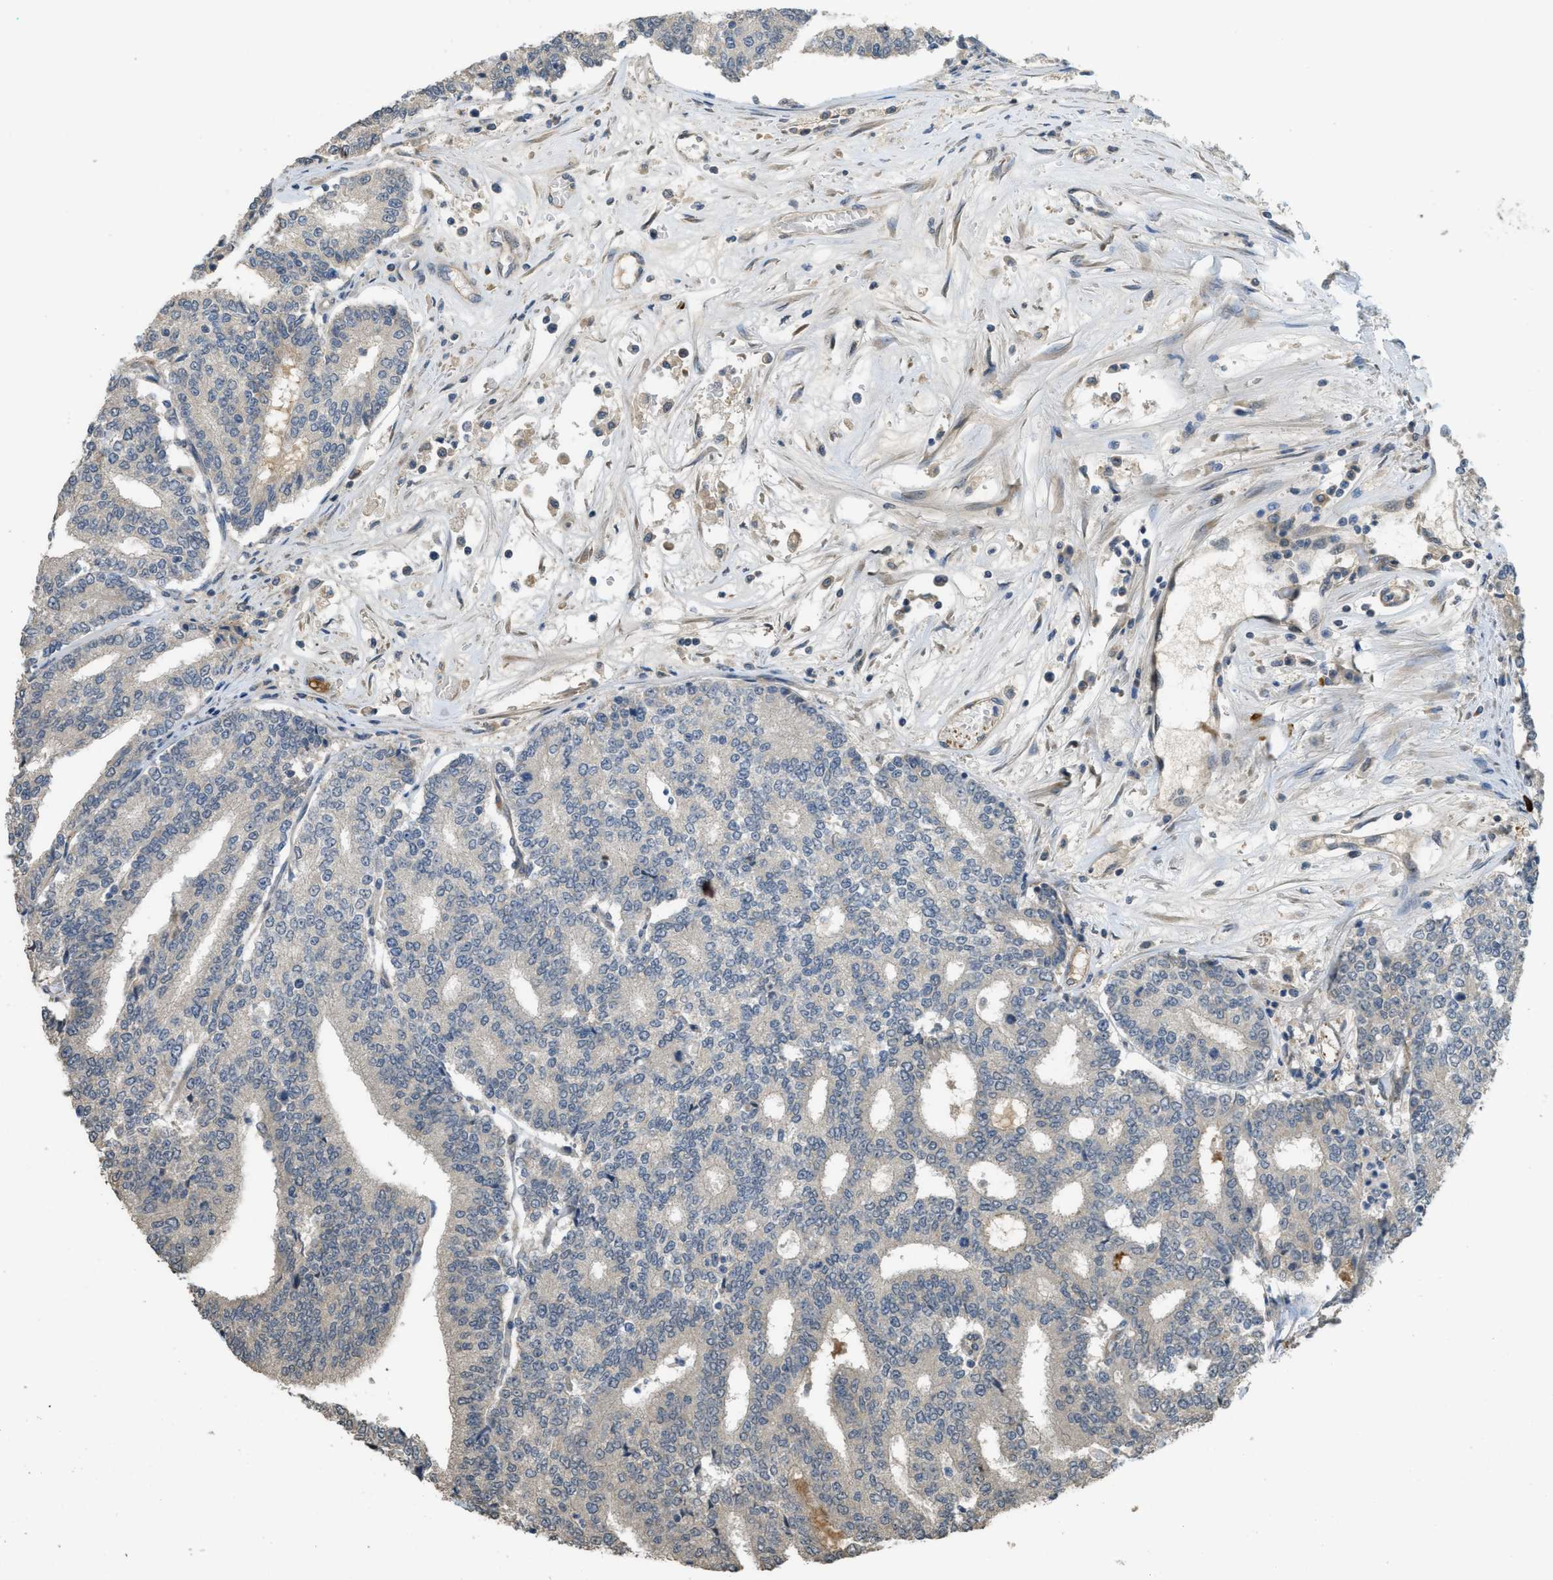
{"staining": {"intensity": "negative", "quantity": "none", "location": "none"}, "tissue": "prostate cancer", "cell_type": "Tumor cells", "image_type": "cancer", "snomed": [{"axis": "morphology", "description": "Normal tissue, NOS"}, {"axis": "morphology", "description": "Adenocarcinoma, High grade"}, {"axis": "topography", "description": "Prostate"}, {"axis": "topography", "description": "Seminal veicle"}], "caption": "Immunohistochemistry (IHC) micrograph of human prostate cancer stained for a protein (brown), which shows no expression in tumor cells. Brightfield microscopy of IHC stained with DAB (3,3'-diaminobenzidine) (brown) and hematoxylin (blue), captured at high magnification.", "gene": "IGF2BP2", "patient": {"sex": "male", "age": 55}}